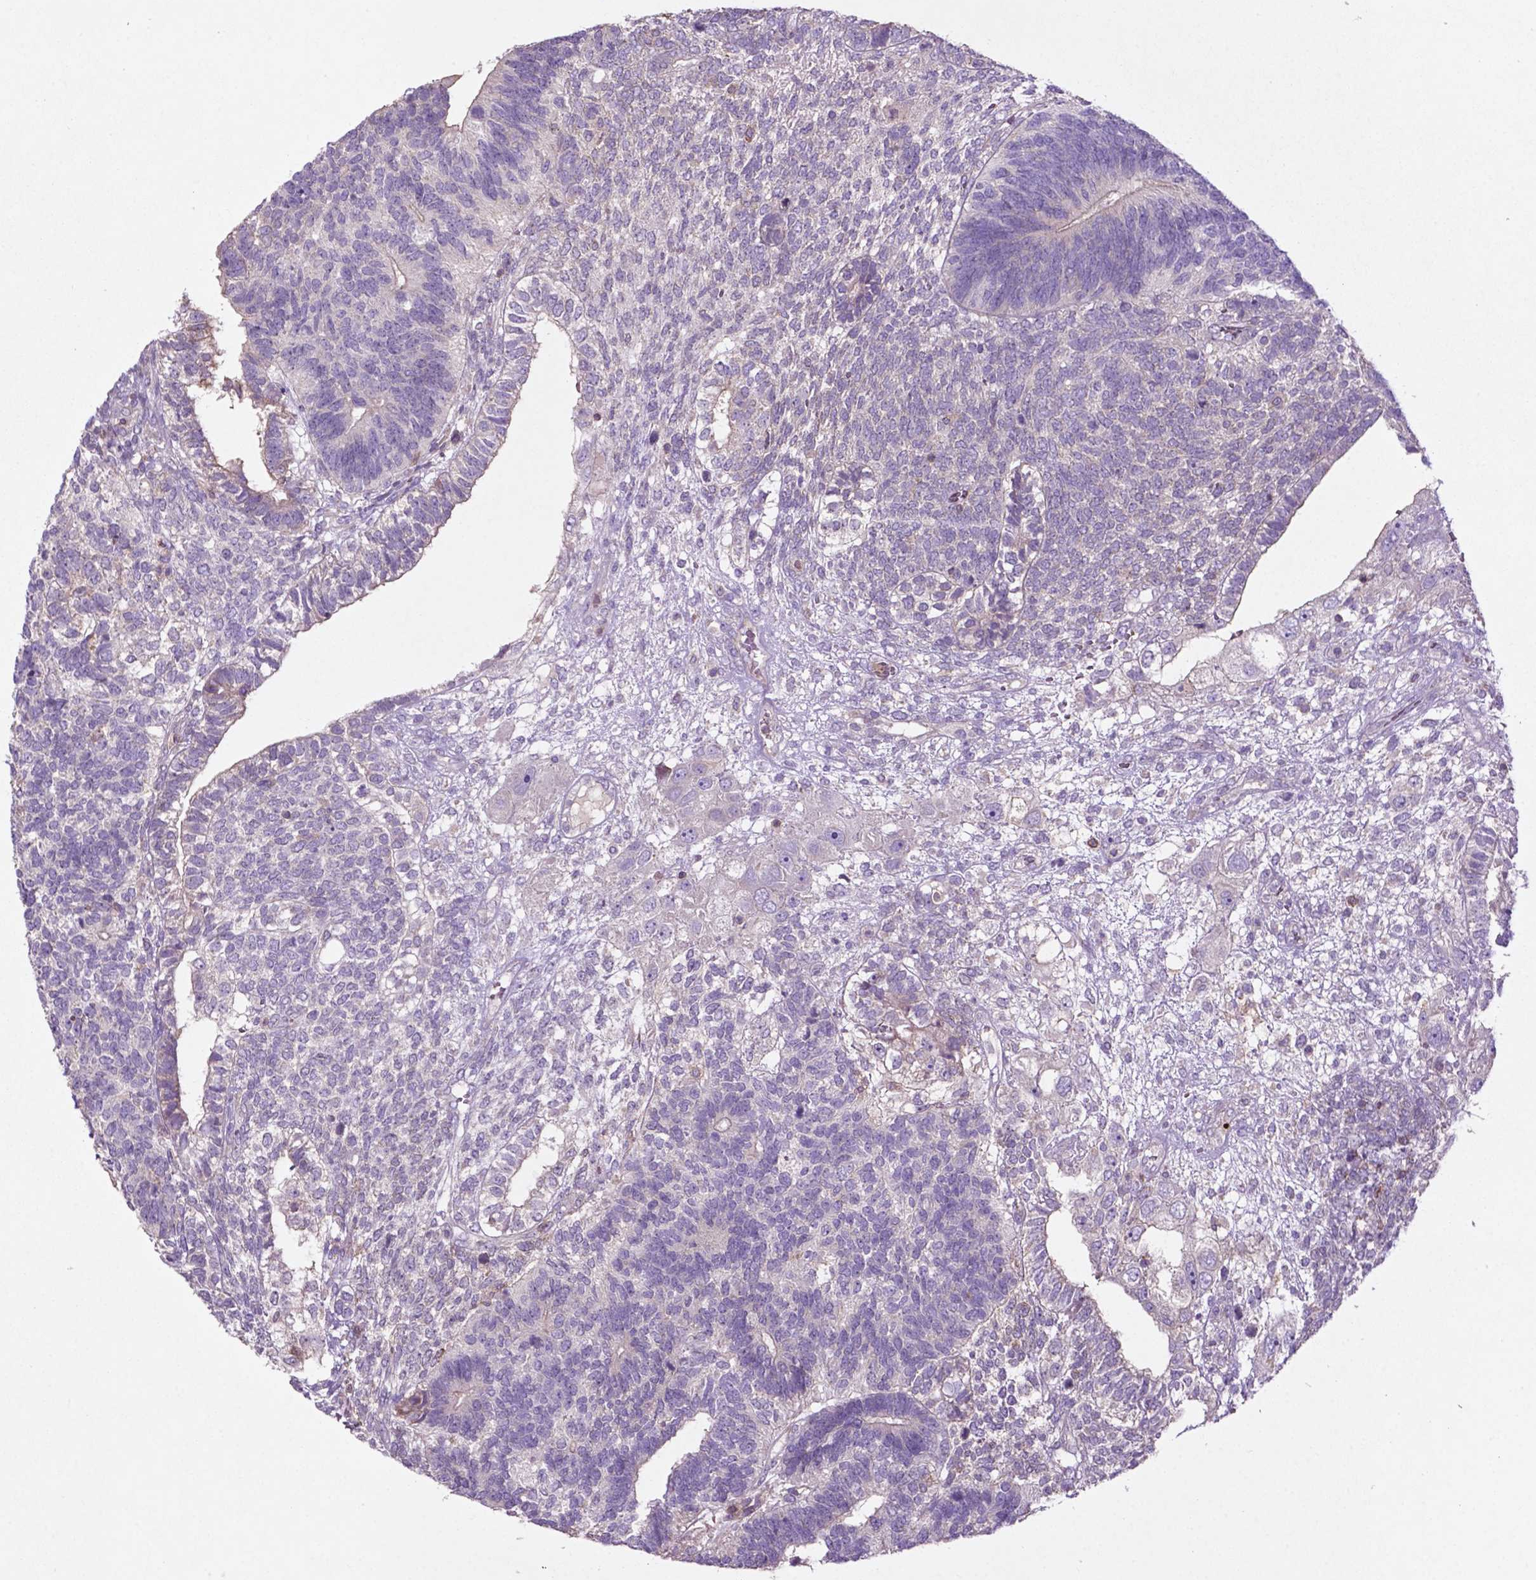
{"staining": {"intensity": "negative", "quantity": "none", "location": "none"}, "tissue": "testis cancer", "cell_type": "Tumor cells", "image_type": "cancer", "snomed": [{"axis": "morphology", "description": "Seminoma, NOS"}, {"axis": "morphology", "description": "Carcinoma, Embryonal, NOS"}, {"axis": "topography", "description": "Testis"}], "caption": "An immunohistochemistry (IHC) histopathology image of testis seminoma is shown. There is no staining in tumor cells of testis seminoma.", "gene": "BMP4", "patient": {"sex": "male", "age": 41}}